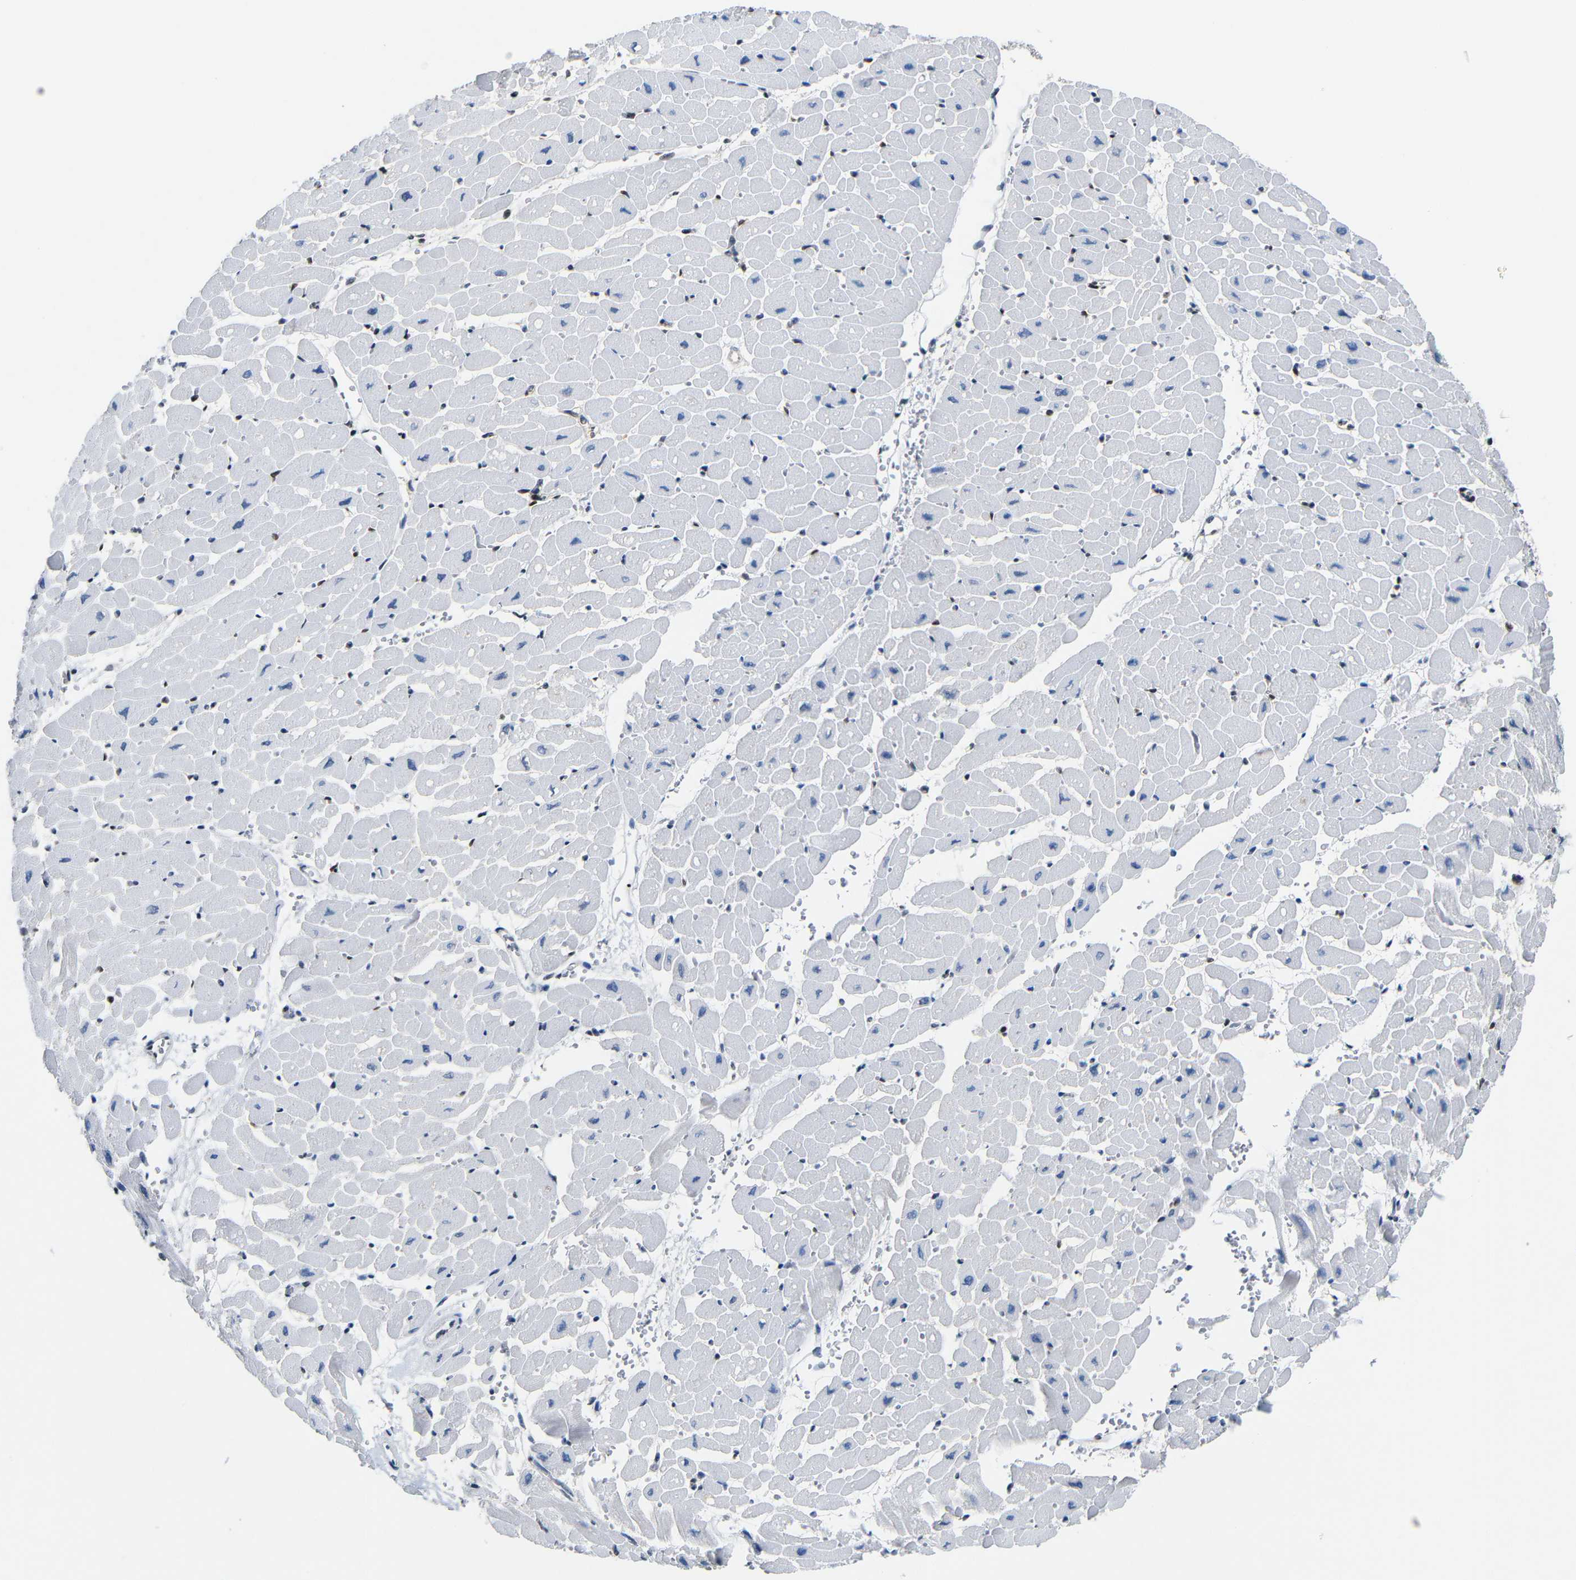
{"staining": {"intensity": "negative", "quantity": "none", "location": "none"}, "tissue": "heart muscle", "cell_type": "Cardiomyocytes", "image_type": "normal", "snomed": [{"axis": "morphology", "description": "Normal tissue, NOS"}, {"axis": "topography", "description": "Heart"}], "caption": "There is no significant positivity in cardiomyocytes of heart muscle. (DAB (3,3'-diaminobenzidine) immunohistochemistry (IHC) with hematoxylin counter stain).", "gene": "PTBP1", "patient": {"sex": "male", "age": 45}}